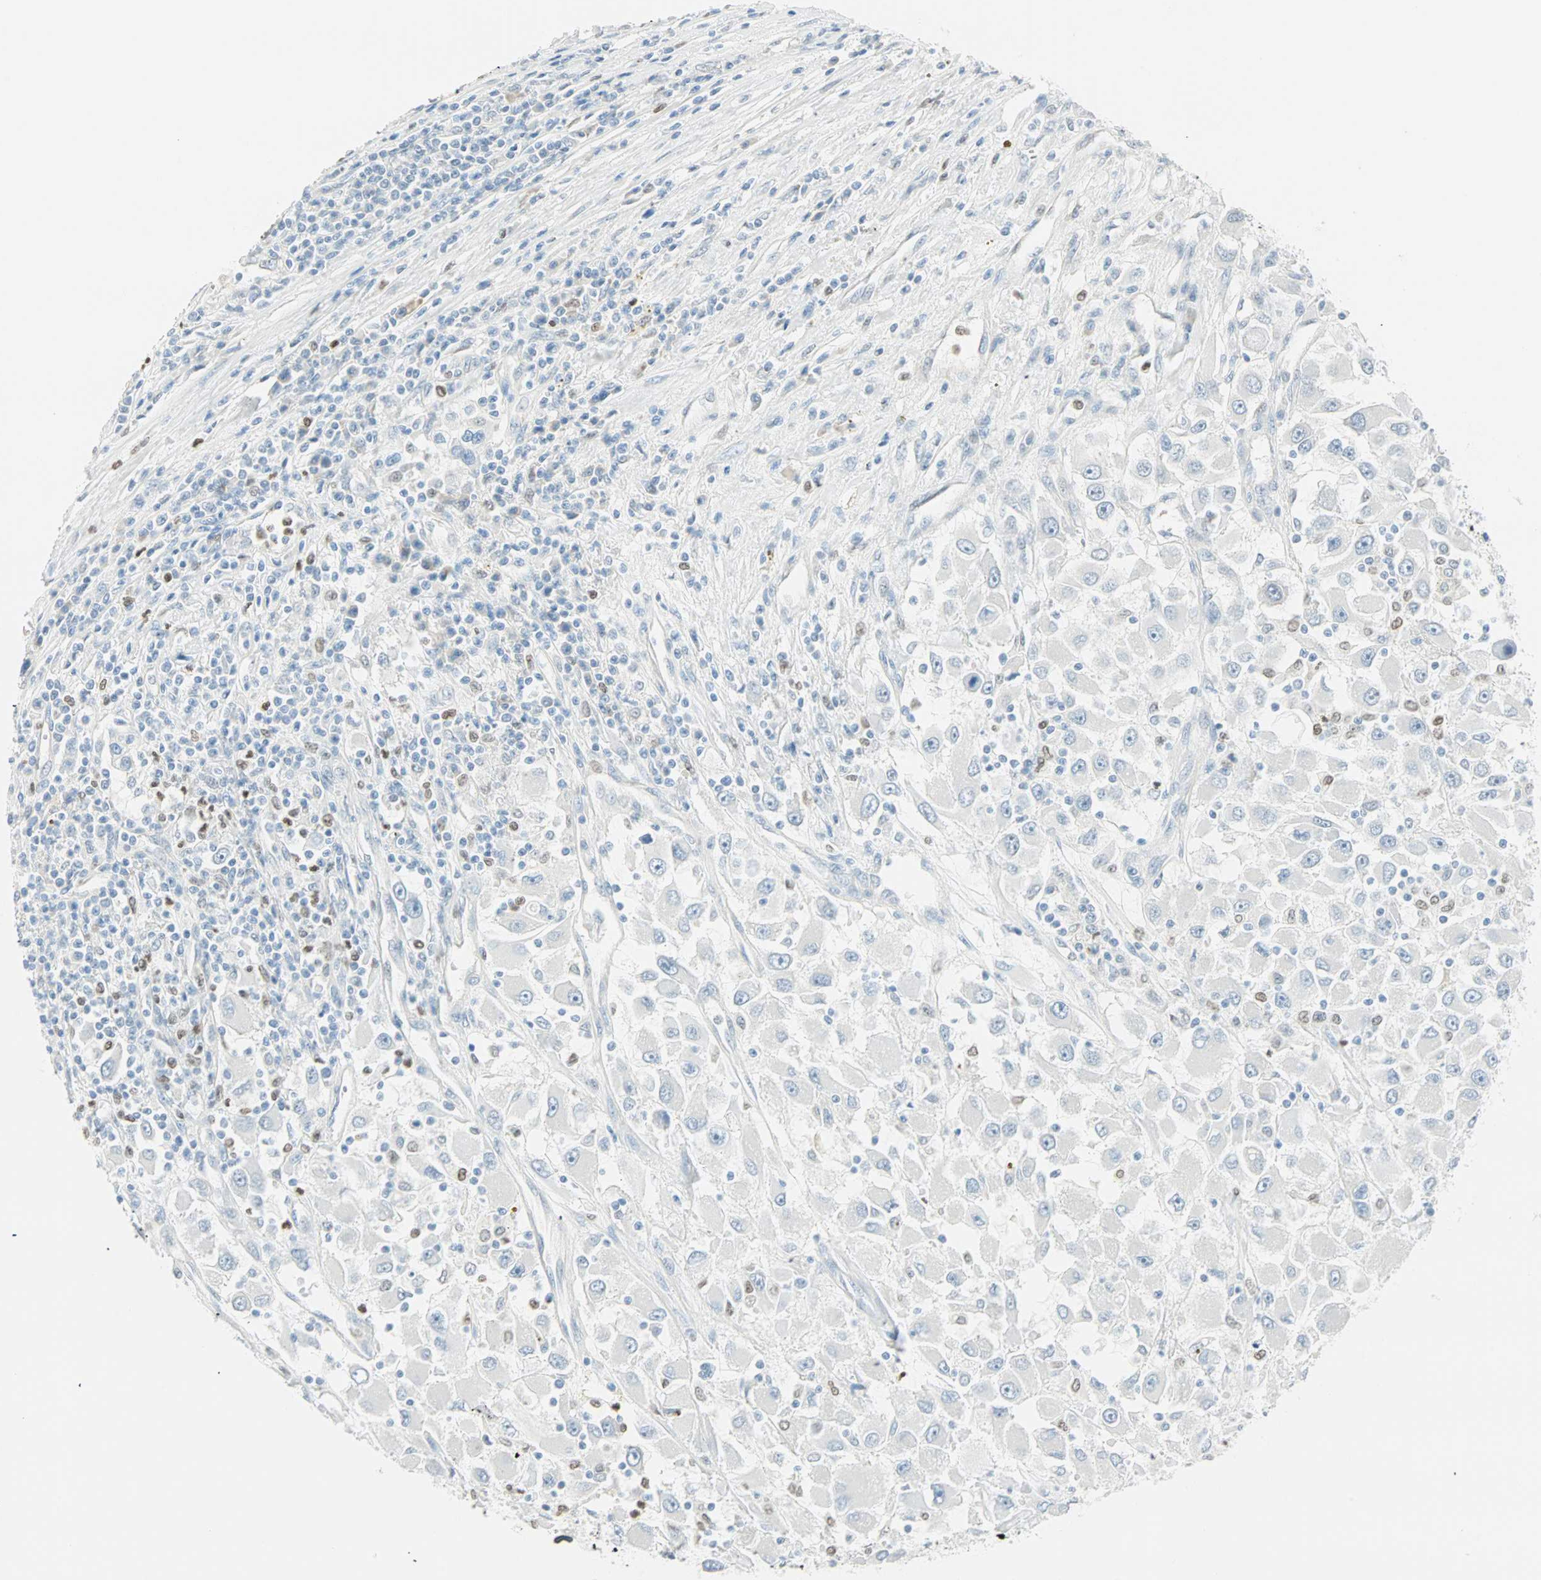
{"staining": {"intensity": "negative", "quantity": "none", "location": "none"}, "tissue": "renal cancer", "cell_type": "Tumor cells", "image_type": "cancer", "snomed": [{"axis": "morphology", "description": "Adenocarcinoma, NOS"}, {"axis": "topography", "description": "Kidney"}], "caption": "Human renal adenocarcinoma stained for a protein using immunohistochemistry (IHC) shows no positivity in tumor cells.", "gene": "MLLT10", "patient": {"sex": "female", "age": 52}}